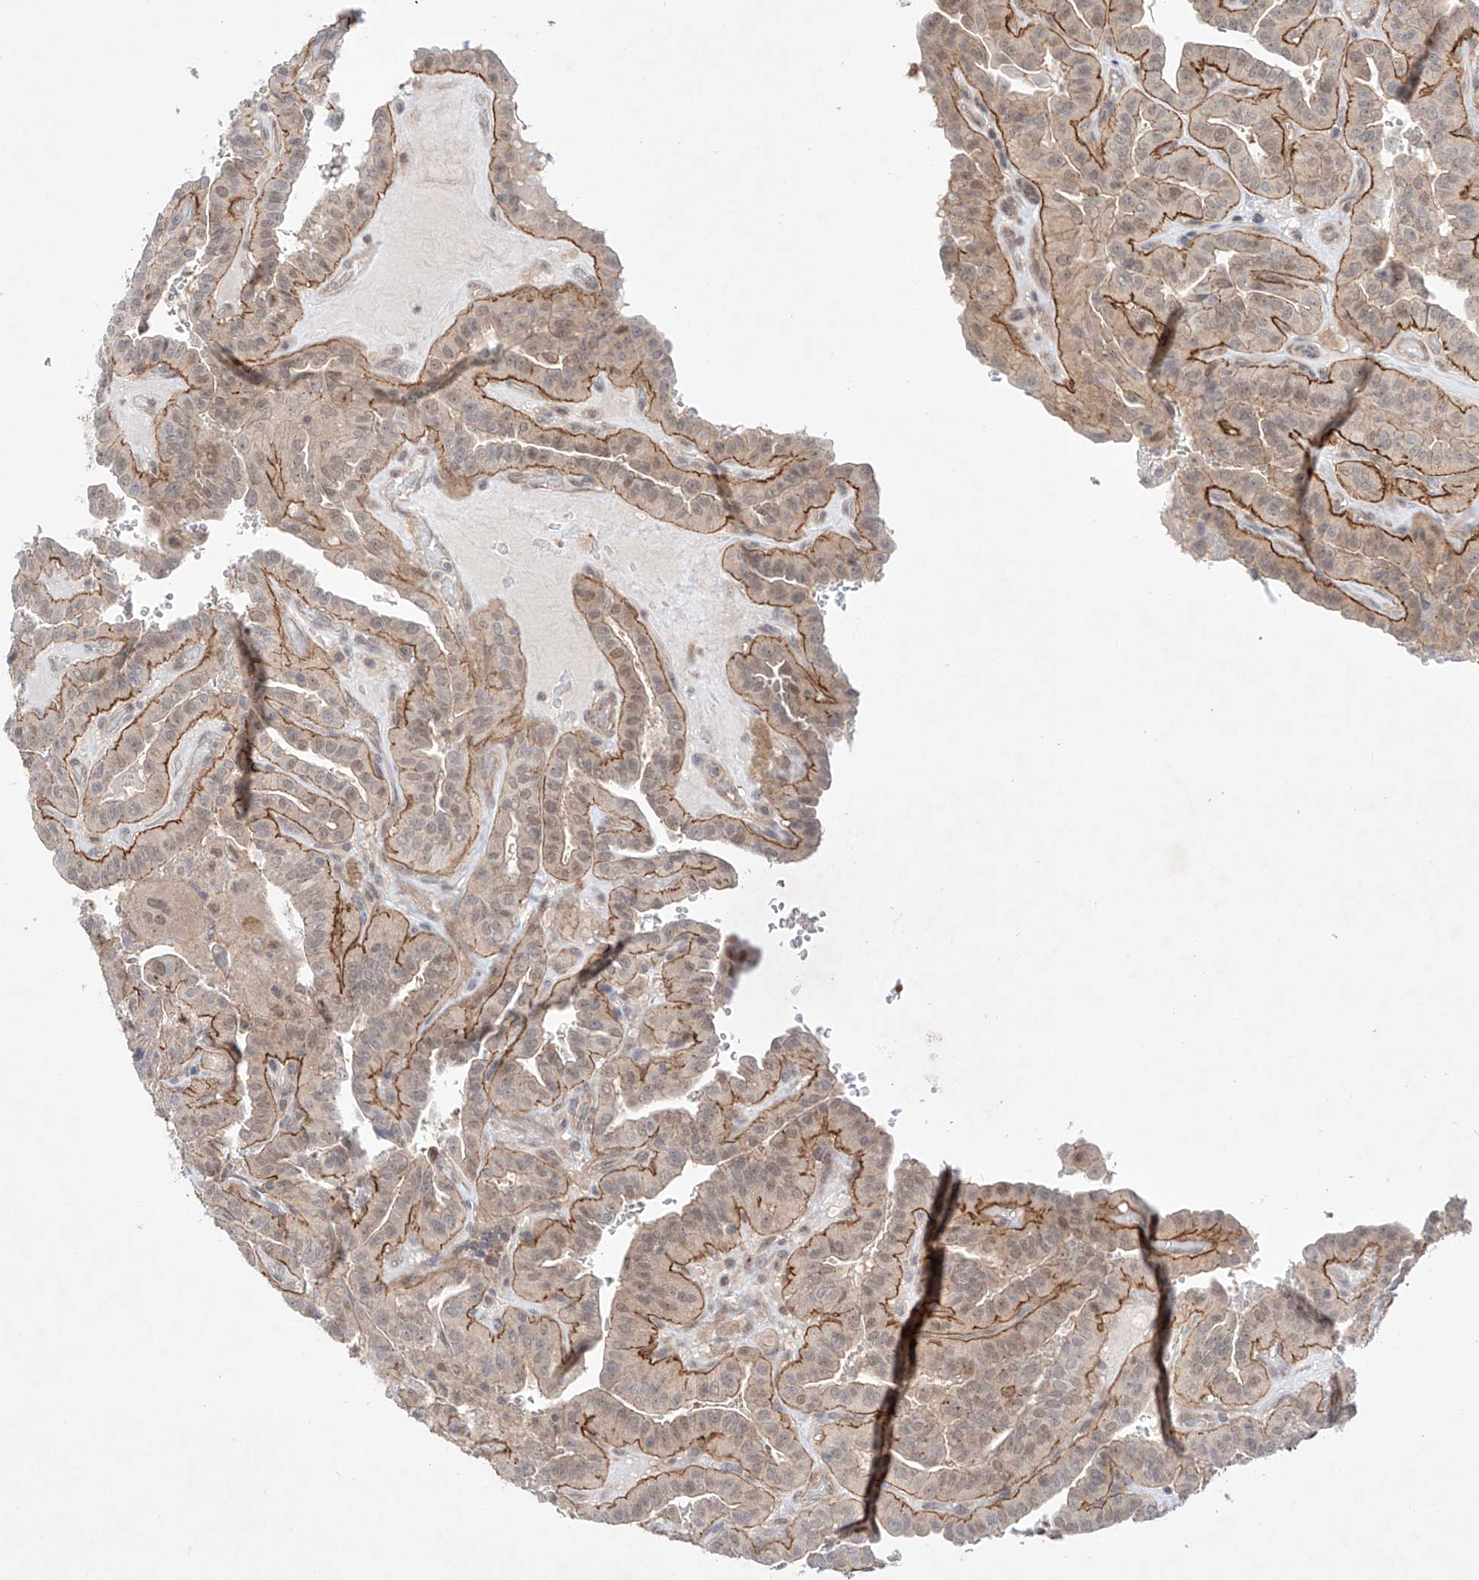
{"staining": {"intensity": "strong", "quantity": "25%-75%", "location": "cytoplasmic/membranous"}, "tissue": "thyroid cancer", "cell_type": "Tumor cells", "image_type": "cancer", "snomed": [{"axis": "morphology", "description": "Papillary adenocarcinoma, NOS"}, {"axis": "topography", "description": "Thyroid gland"}], "caption": "There is high levels of strong cytoplasmic/membranous staining in tumor cells of thyroid cancer (papillary adenocarcinoma), as demonstrated by immunohistochemical staining (brown color).", "gene": "TSR2", "patient": {"sex": "male", "age": 77}}